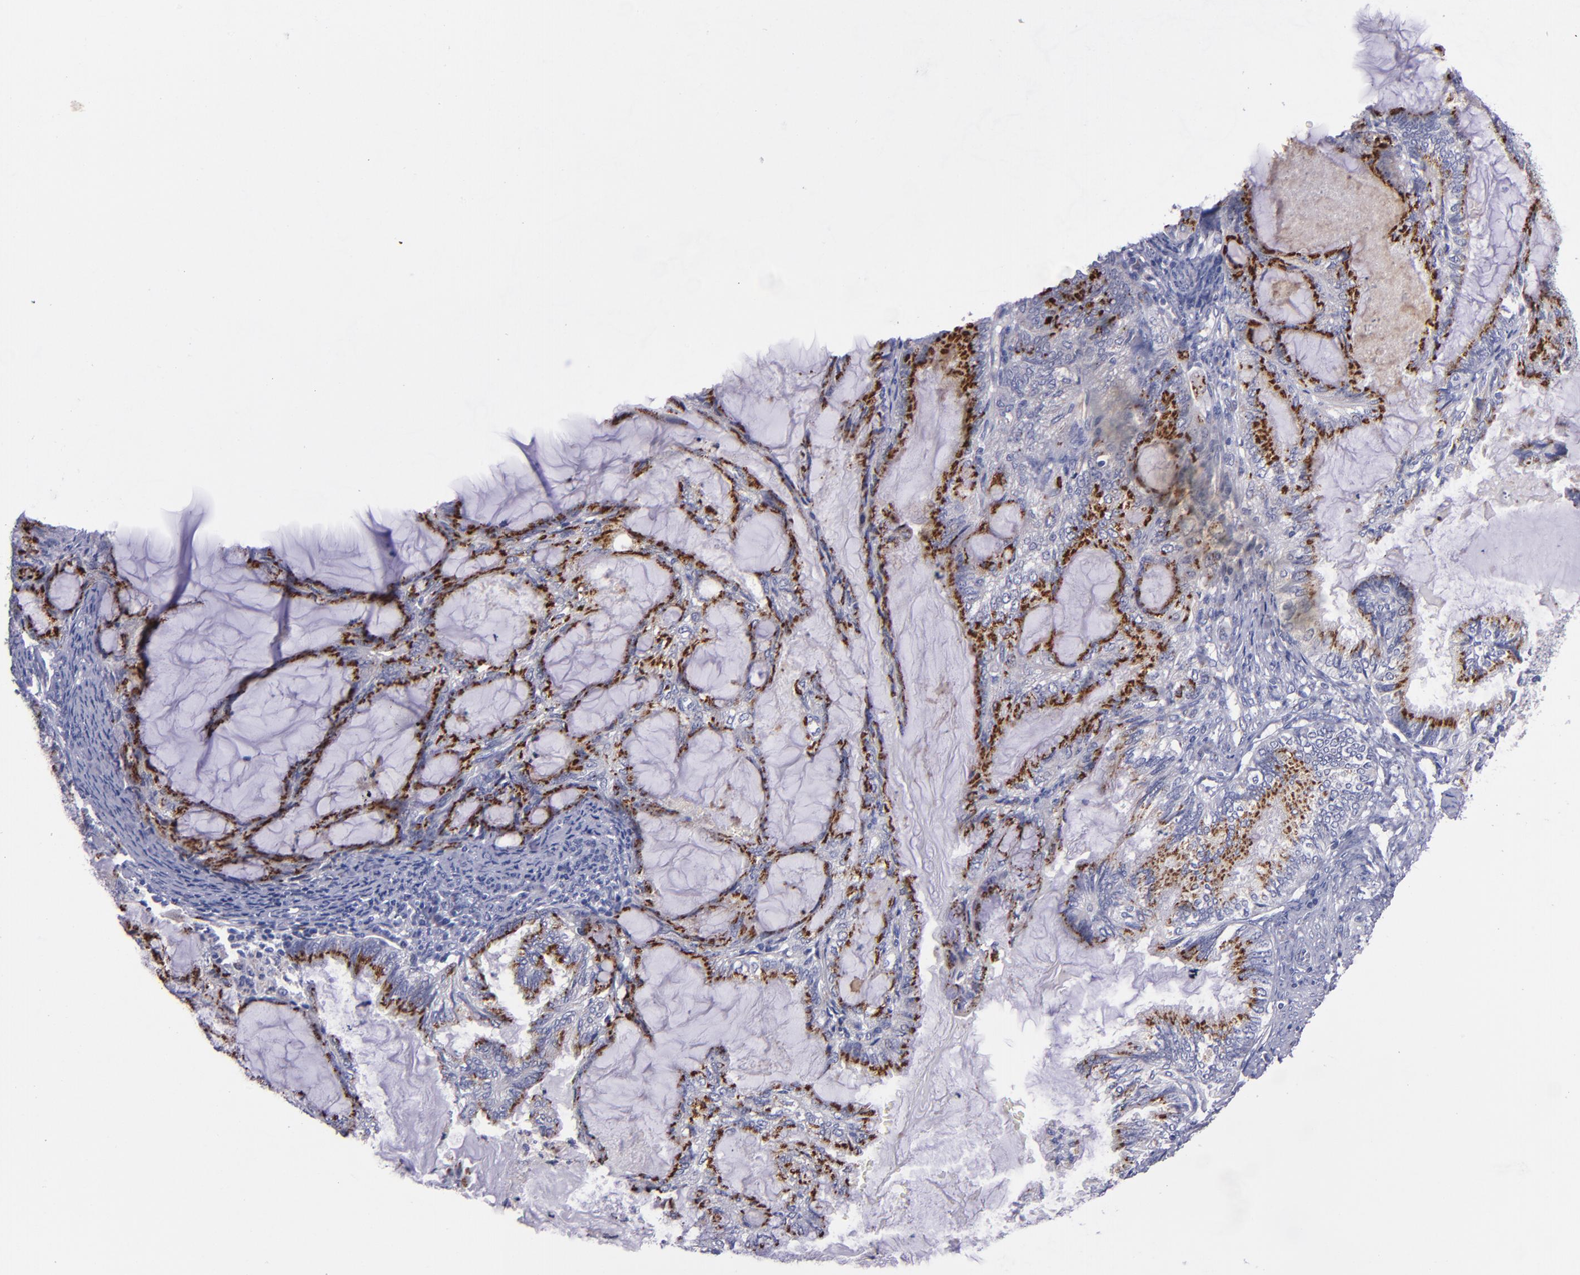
{"staining": {"intensity": "strong", "quantity": ">75%", "location": "cytoplasmic/membranous"}, "tissue": "endometrial cancer", "cell_type": "Tumor cells", "image_type": "cancer", "snomed": [{"axis": "morphology", "description": "Adenocarcinoma, NOS"}, {"axis": "topography", "description": "Endometrium"}], "caption": "The histopathology image displays immunohistochemical staining of endometrial cancer (adenocarcinoma). There is strong cytoplasmic/membranous staining is seen in about >75% of tumor cells. Nuclei are stained in blue.", "gene": "RAB41", "patient": {"sex": "female", "age": 86}}